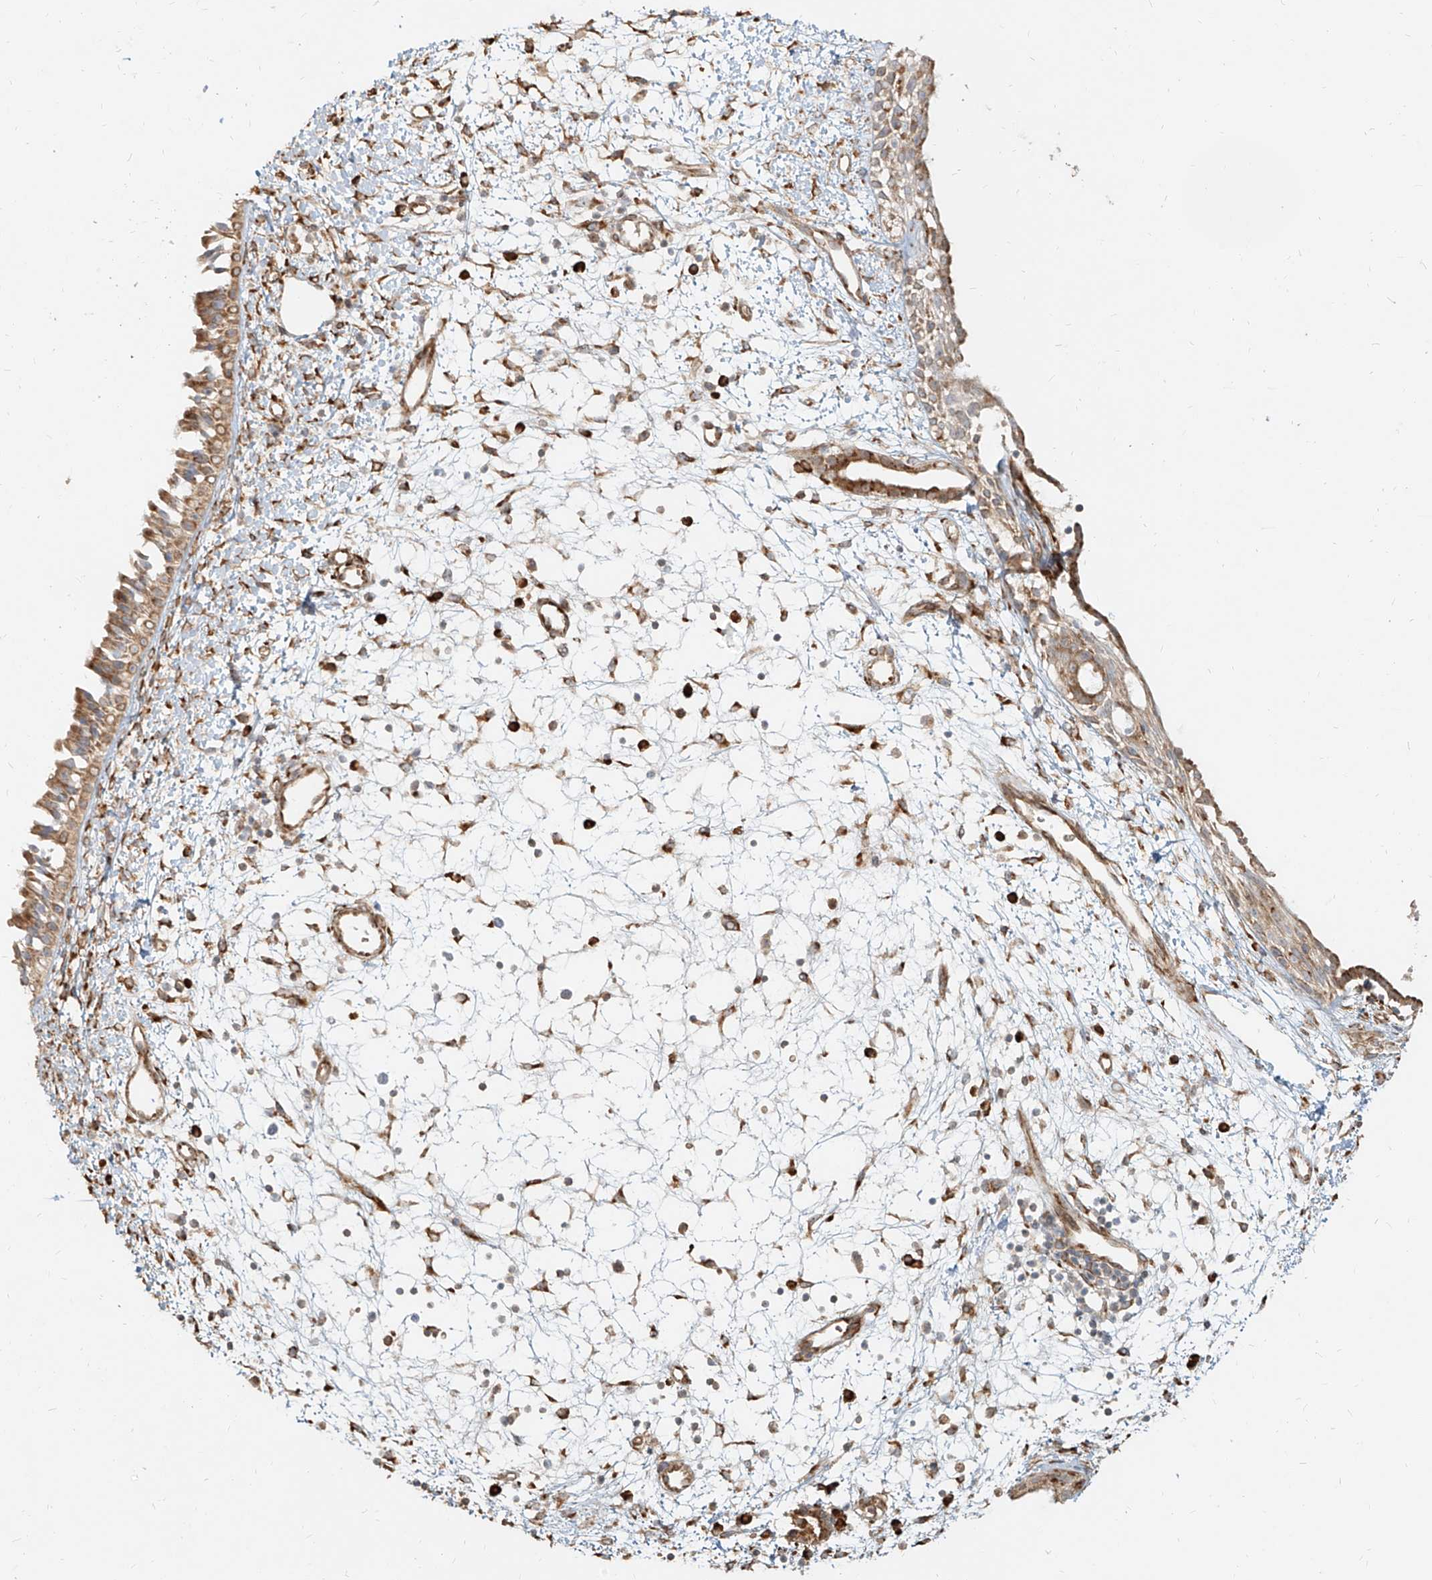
{"staining": {"intensity": "moderate", "quantity": ">75%", "location": "cytoplasmic/membranous"}, "tissue": "nasopharynx", "cell_type": "Respiratory epithelial cells", "image_type": "normal", "snomed": [{"axis": "morphology", "description": "Normal tissue, NOS"}, {"axis": "topography", "description": "Nasopharynx"}], "caption": "This image demonstrates unremarkable nasopharynx stained with immunohistochemistry (IHC) to label a protein in brown. The cytoplasmic/membranous of respiratory epithelial cells show moderate positivity for the protein. Nuclei are counter-stained blue.", "gene": "UBE2K", "patient": {"sex": "male", "age": 22}}